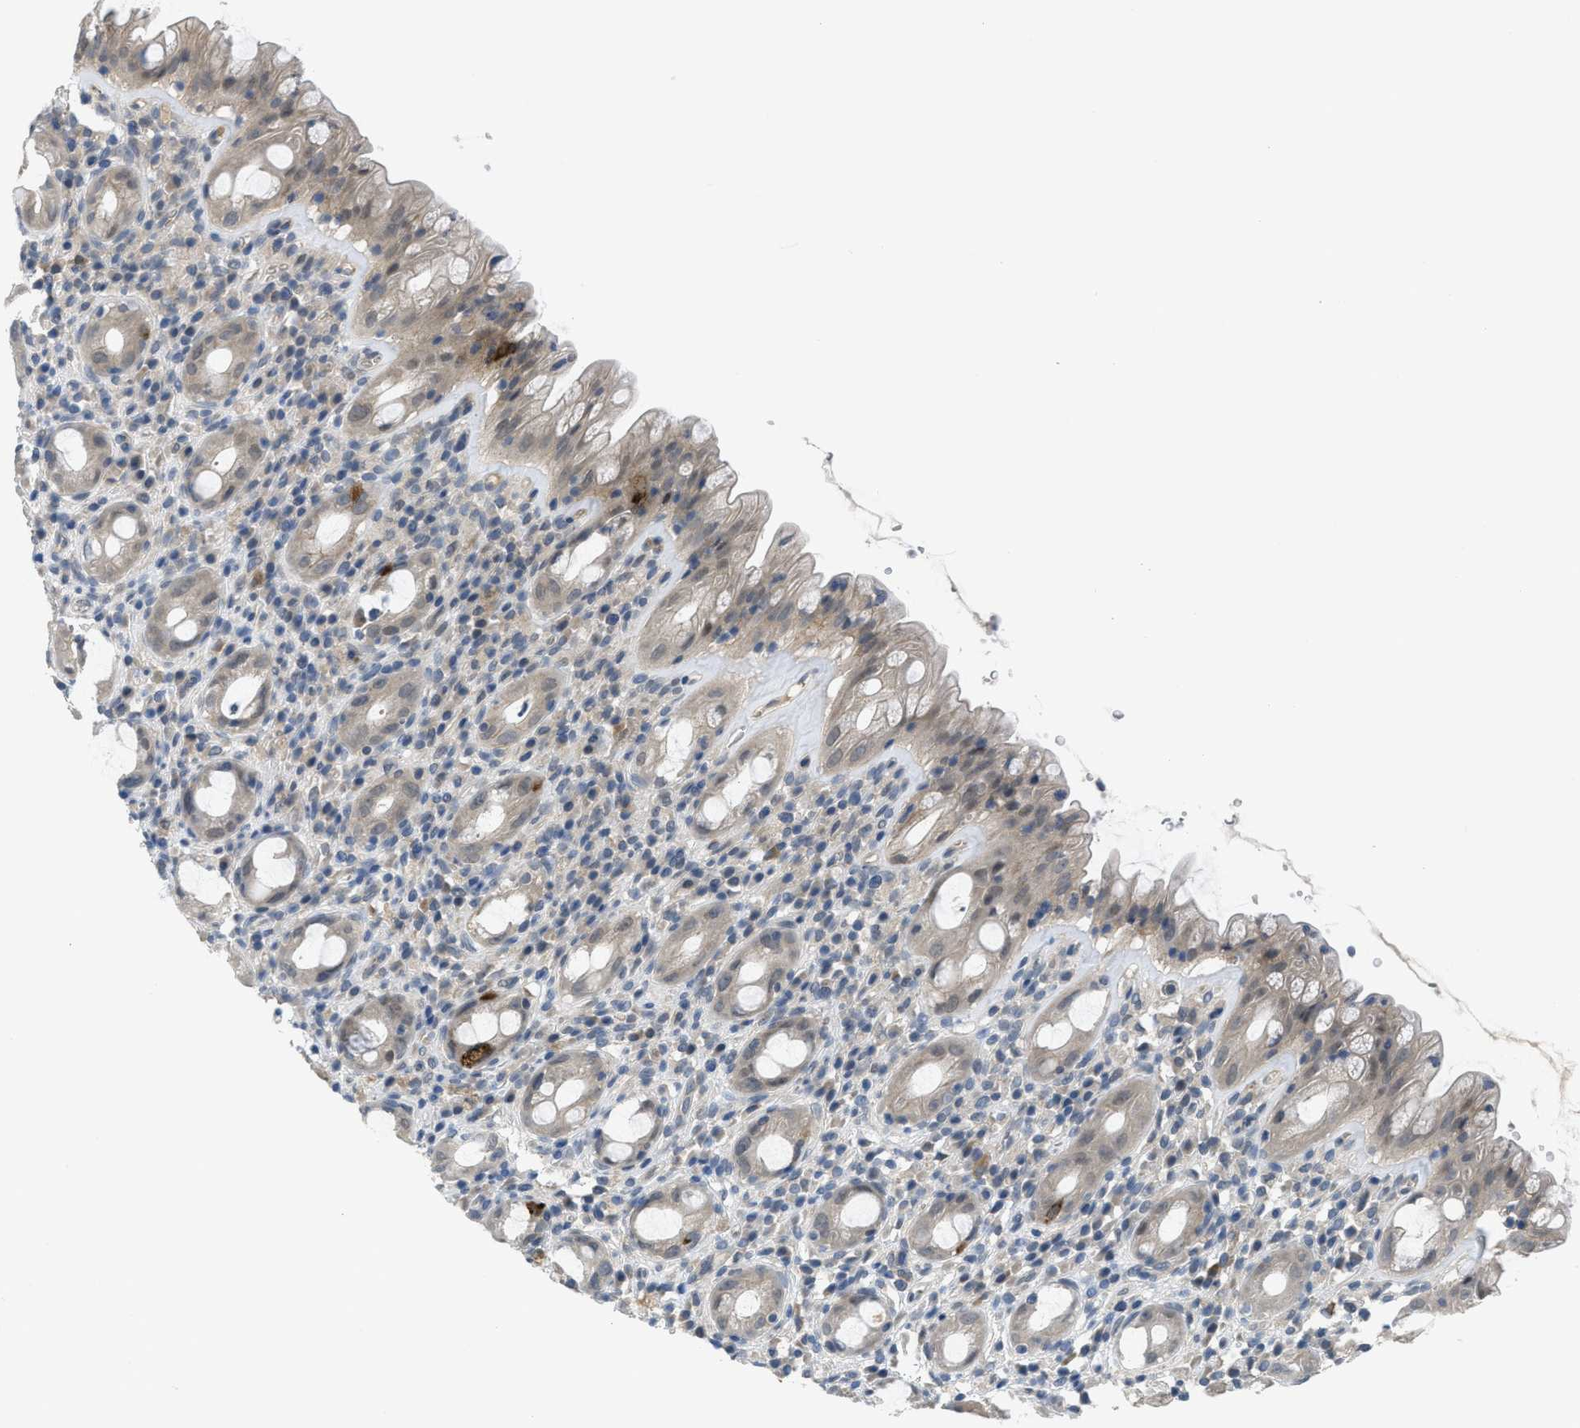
{"staining": {"intensity": "weak", "quantity": ">75%", "location": "cytoplasmic/membranous"}, "tissue": "rectum", "cell_type": "Glandular cells", "image_type": "normal", "snomed": [{"axis": "morphology", "description": "Normal tissue, NOS"}, {"axis": "topography", "description": "Rectum"}], "caption": "Protein expression analysis of normal rectum shows weak cytoplasmic/membranous positivity in about >75% of glandular cells.", "gene": "TNFAIP1", "patient": {"sex": "male", "age": 44}}